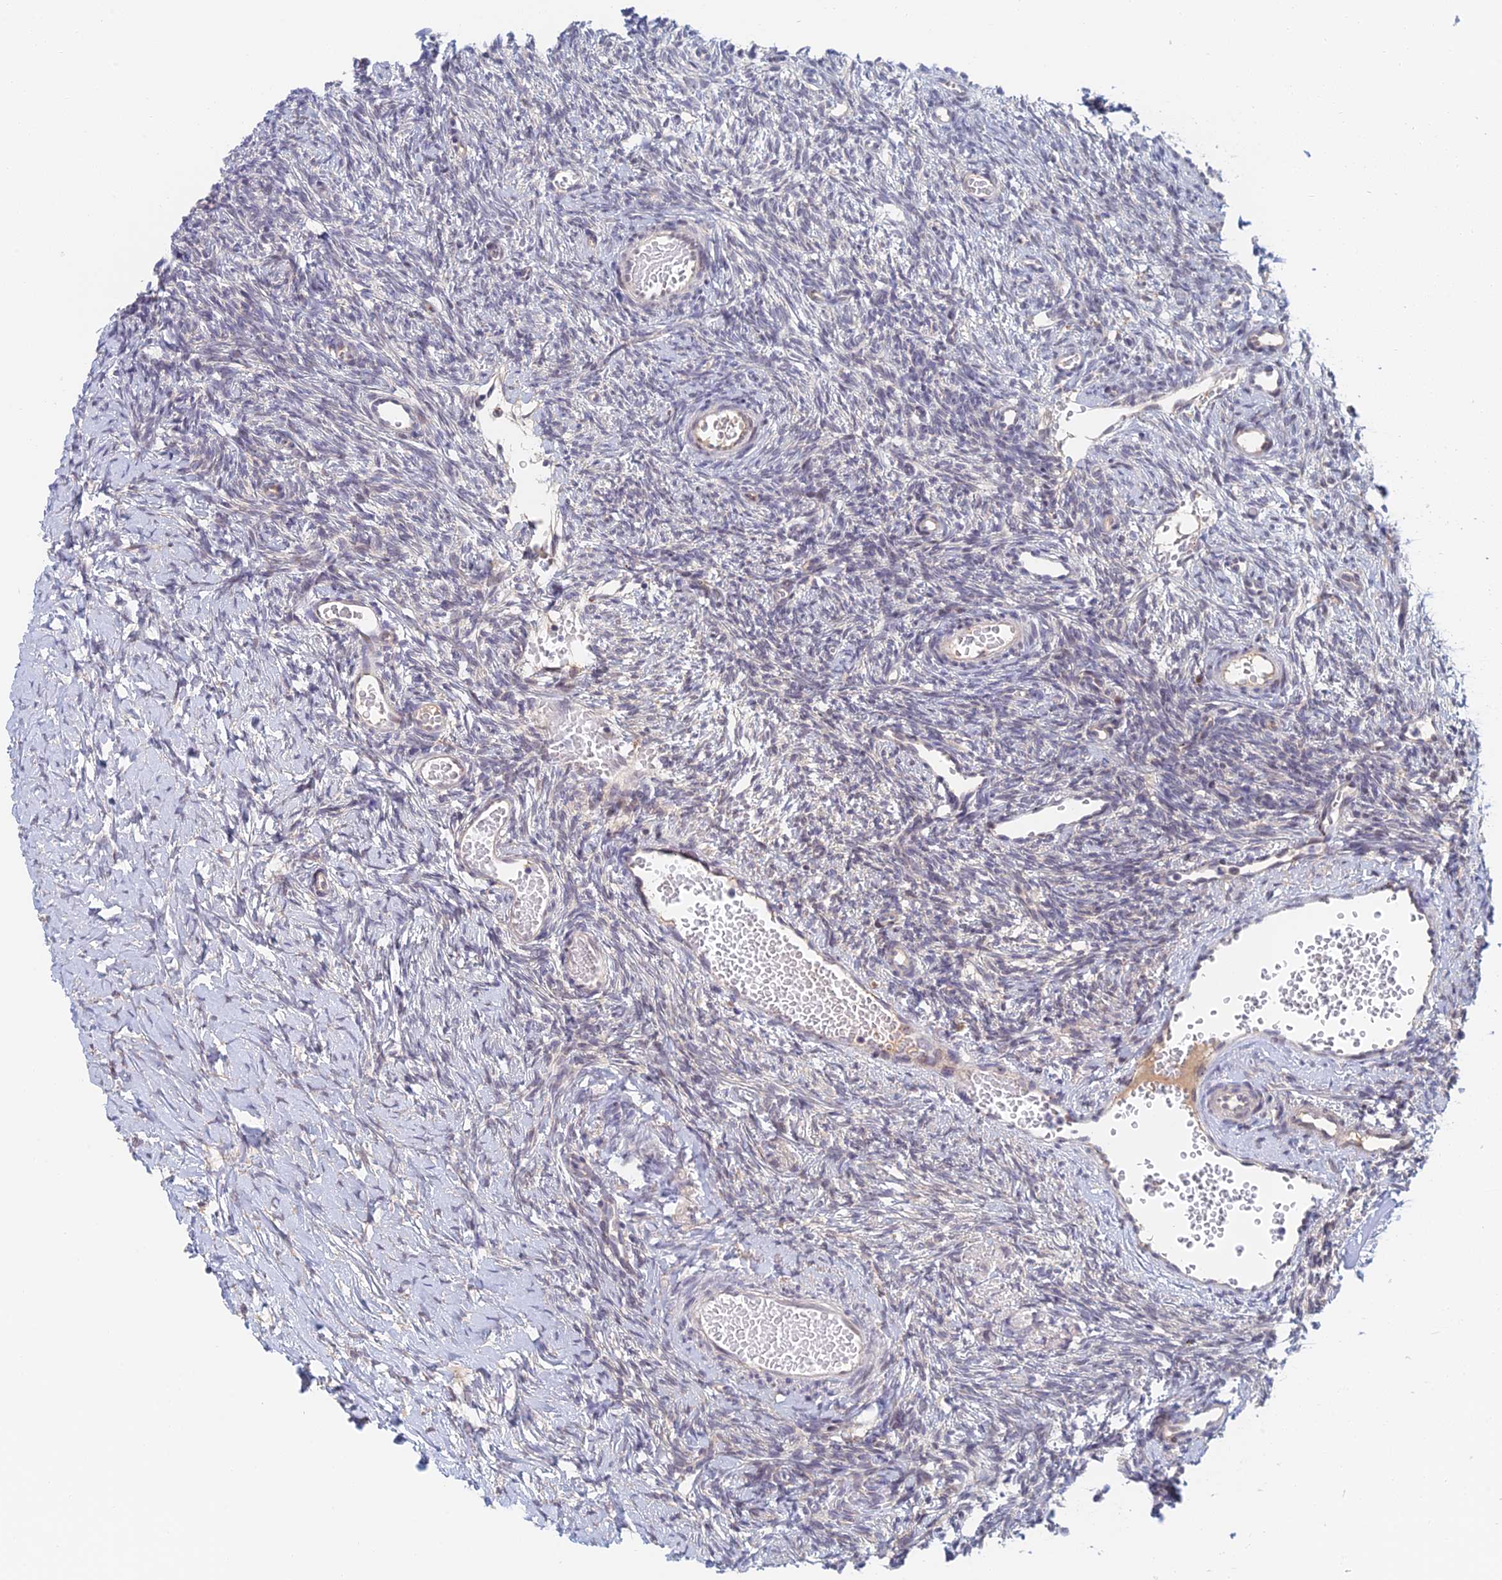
{"staining": {"intensity": "negative", "quantity": "none", "location": "none"}, "tissue": "ovary", "cell_type": "Follicle cells", "image_type": "normal", "snomed": [{"axis": "morphology", "description": "Normal tissue, NOS"}, {"axis": "topography", "description": "Ovary"}], "caption": "Follicle cells show no significant expression in normal ovary. Brightfield microscopy of immunohistochemistry stained with DAB (brown) and hematoxylin (blue), captured at high magnification.", "gene": "ZUP1", "patient": {"sex": "female", "age": 39}}